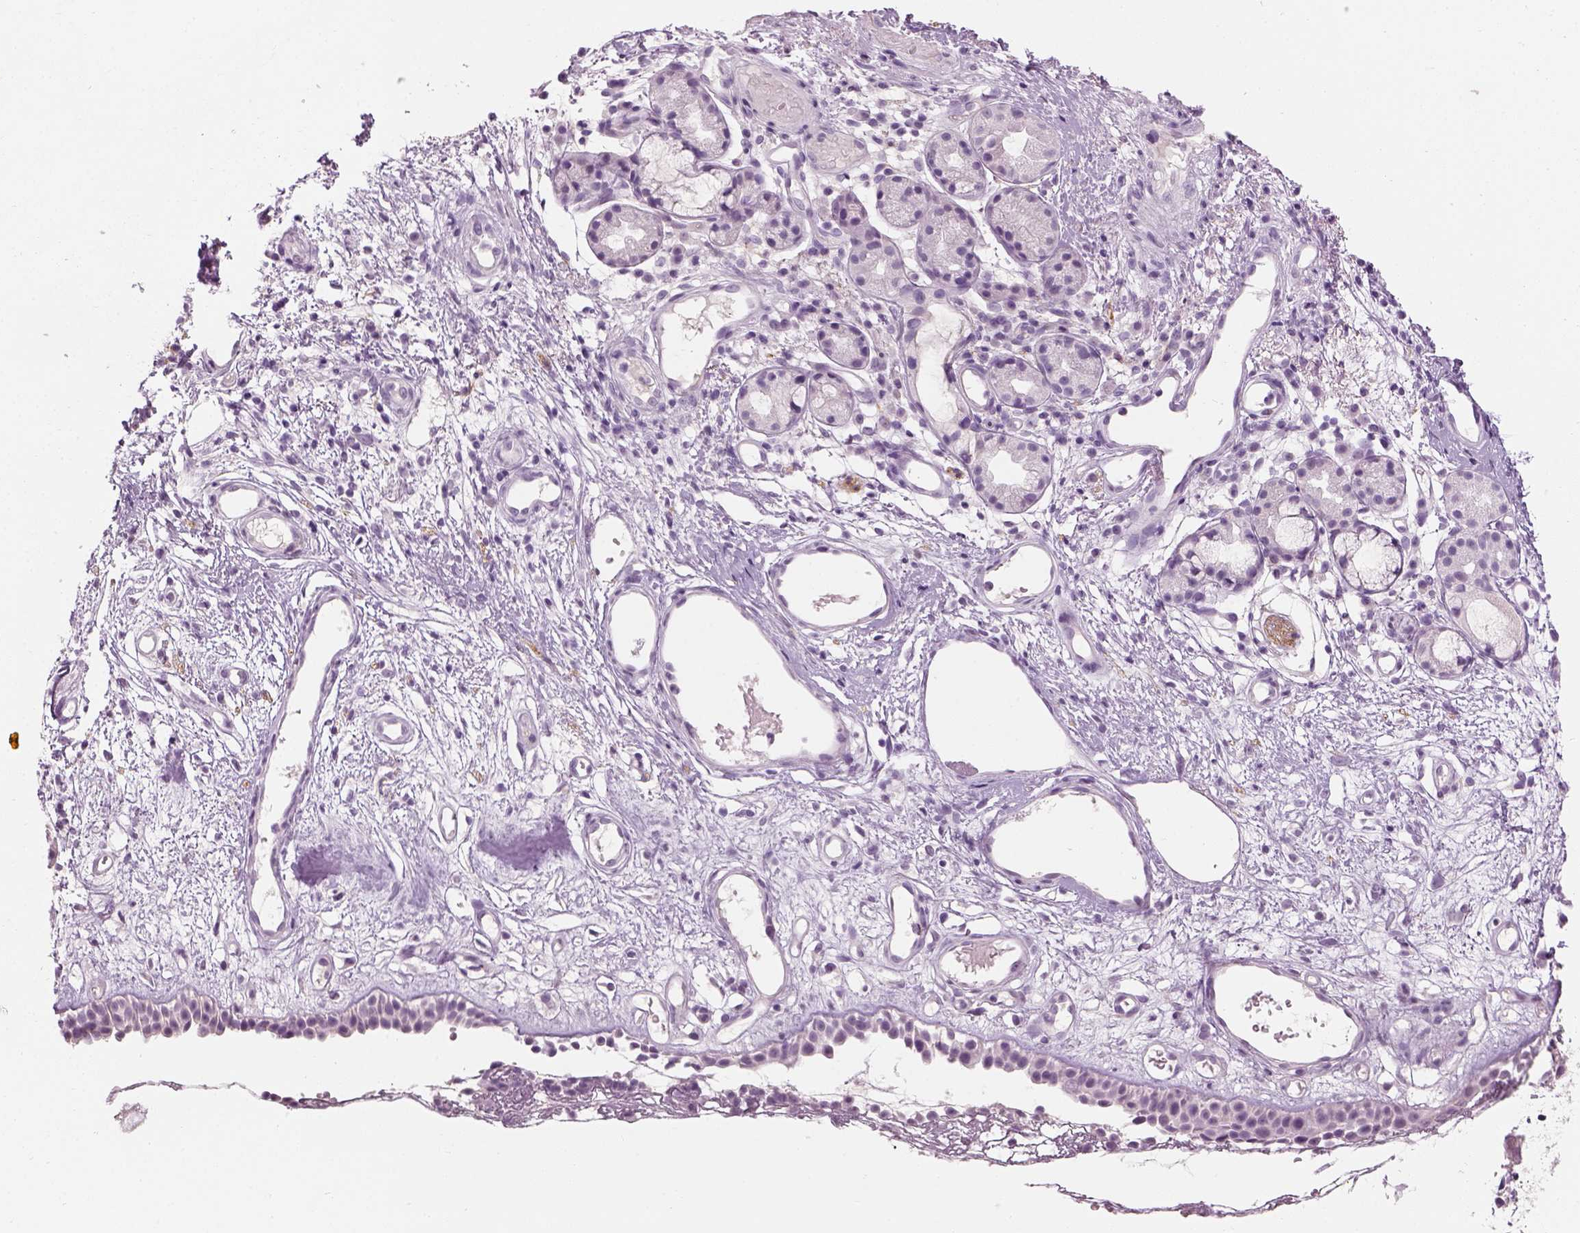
{"staining": {"intensity": "negative", "quantity": "none", "location": "none"}, "tissue": "nasopharynx", "cell_type": "Respiratory epithelial cells", "image_type": "normal", "snomed": [{"axis": "morphology", "description": "Normal tissue, NOS"}, {"axis": "morphology", "description": "Inflammation, NOS"}, {"axis": "topography", "description": "Nasopharynx"}], "caption": "Image shows no protein expression in respiratory epithelial cells of normal nasopharynx.", "gene": "TH", "patient": {"sex": "male", "age": 54}}